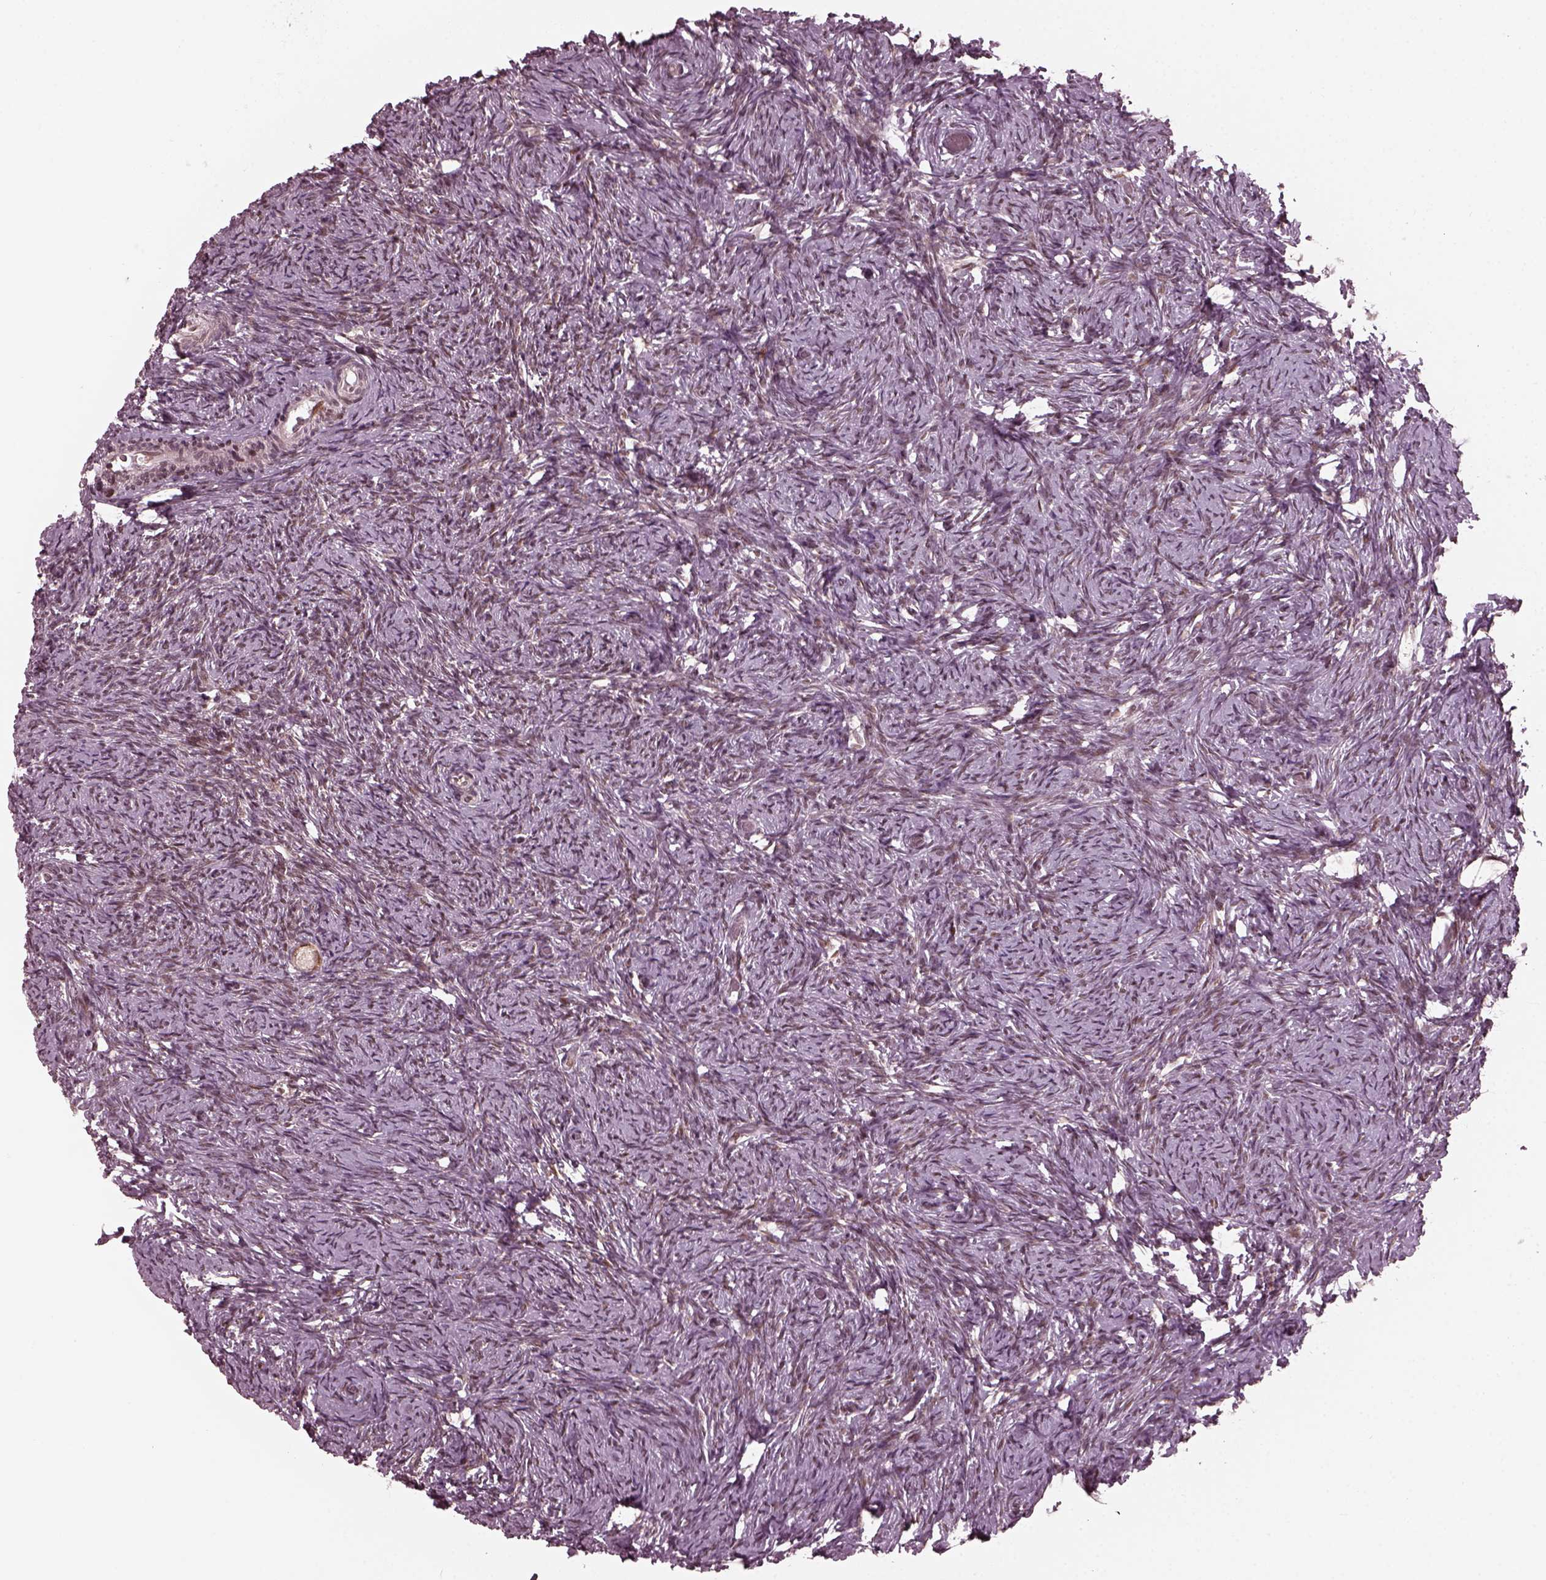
{"staining": {"intensity": "moderate", "quantity": "<25%", "location": "cytoplasmic/membranous"}, "tissue": "ovary", "cell_type": "Follicle cells", "image_type": "normal", "snomed": [{"axis": "morphology", "description": "Normal tissue, NOS"}, {"axis": "topography", "description": "Ovary"}], "caption": "DAB immunohistochemical staining of unremarkable human ovary reveals moderate cytoplasmic/membranous protein positivity in approximately <25% of follicle cells.", "gene": "TRIB3", "patient": {"sex": "female", "age": 39}}